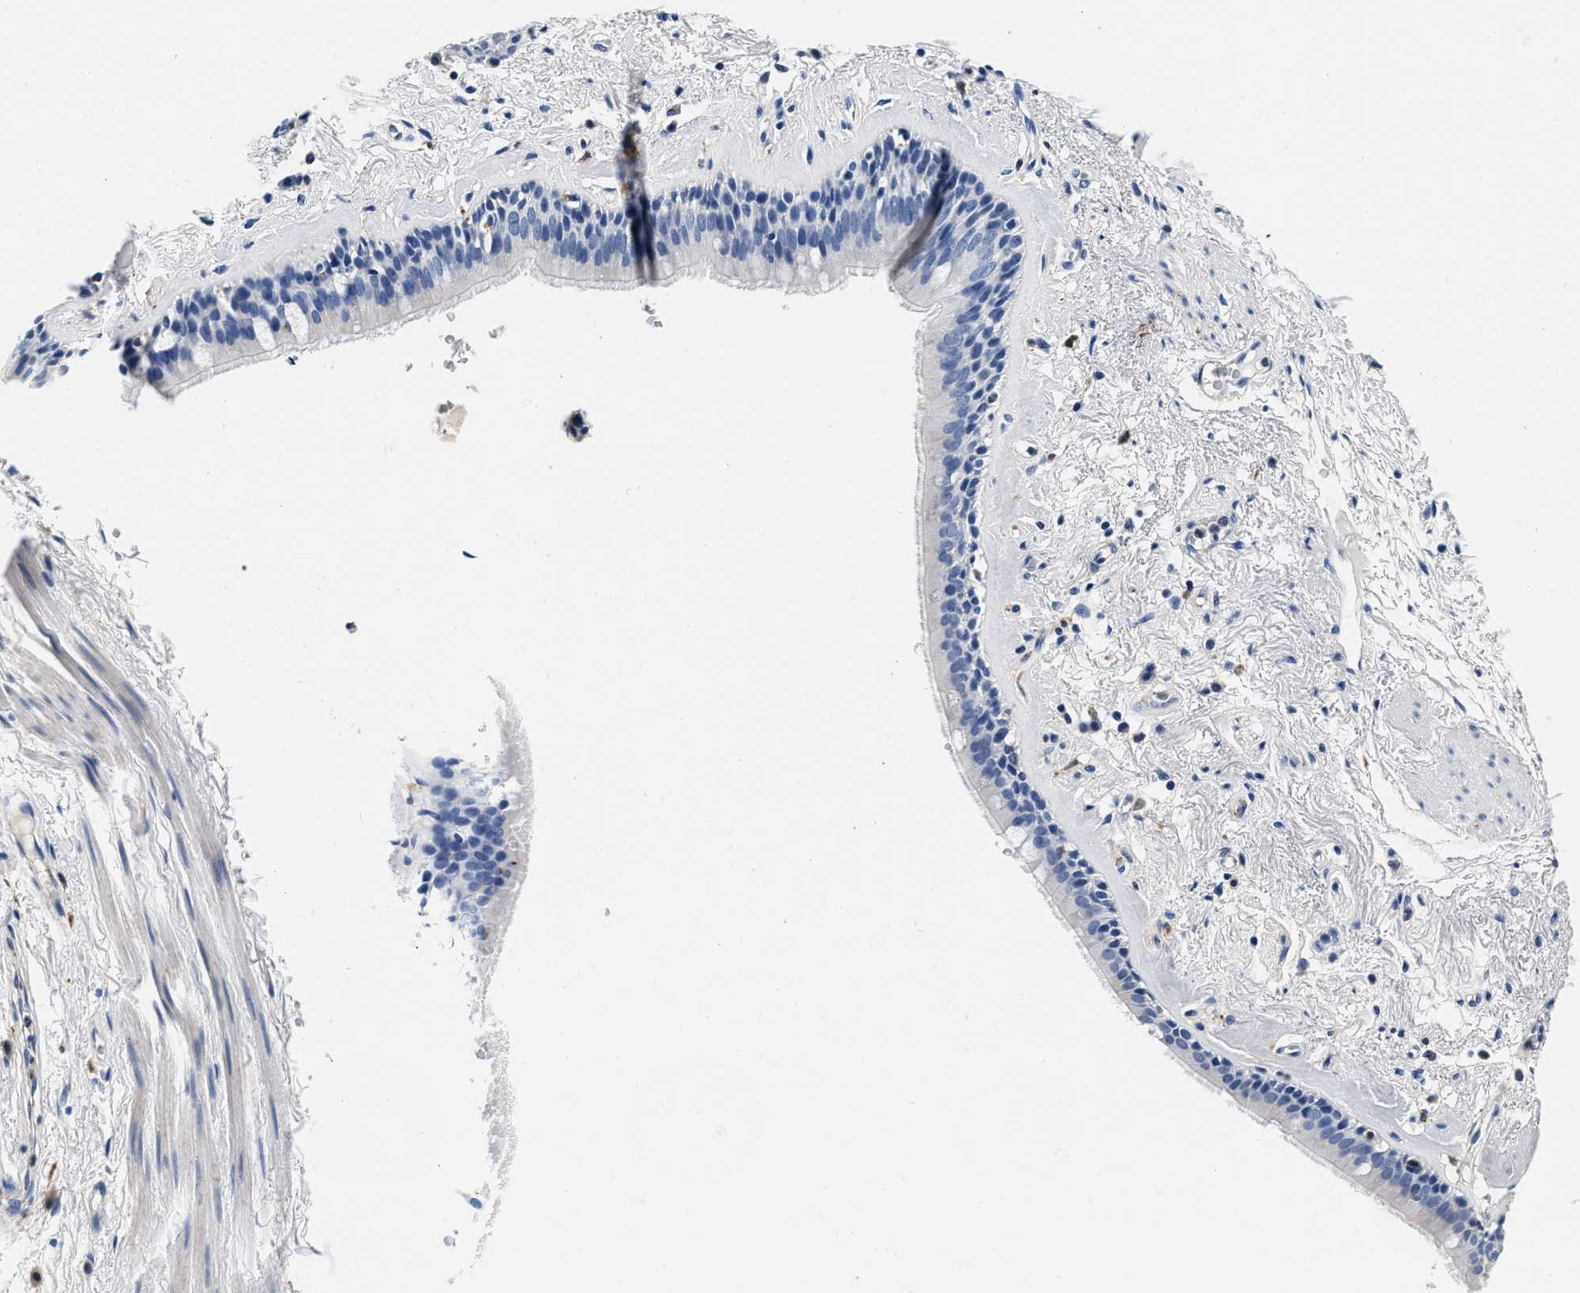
{"staining": {"intensity": "negative", "quantity": "none", "location": "none"}, "tissue": "bronchus", "cell_type": "Respiratory epithelial cells", "image_type": "normal", "snomed": [{"axis": "morphology", "description": "Normal tissue, NOS"}, {"axis": "topography", "description": "Cartilage tissue"}], "caption": "IHC of normal bronchus reveals no staining in respiratory epithelial cells.", "gene": "GRN", "patient": {"sex": "female", "age": 63}}